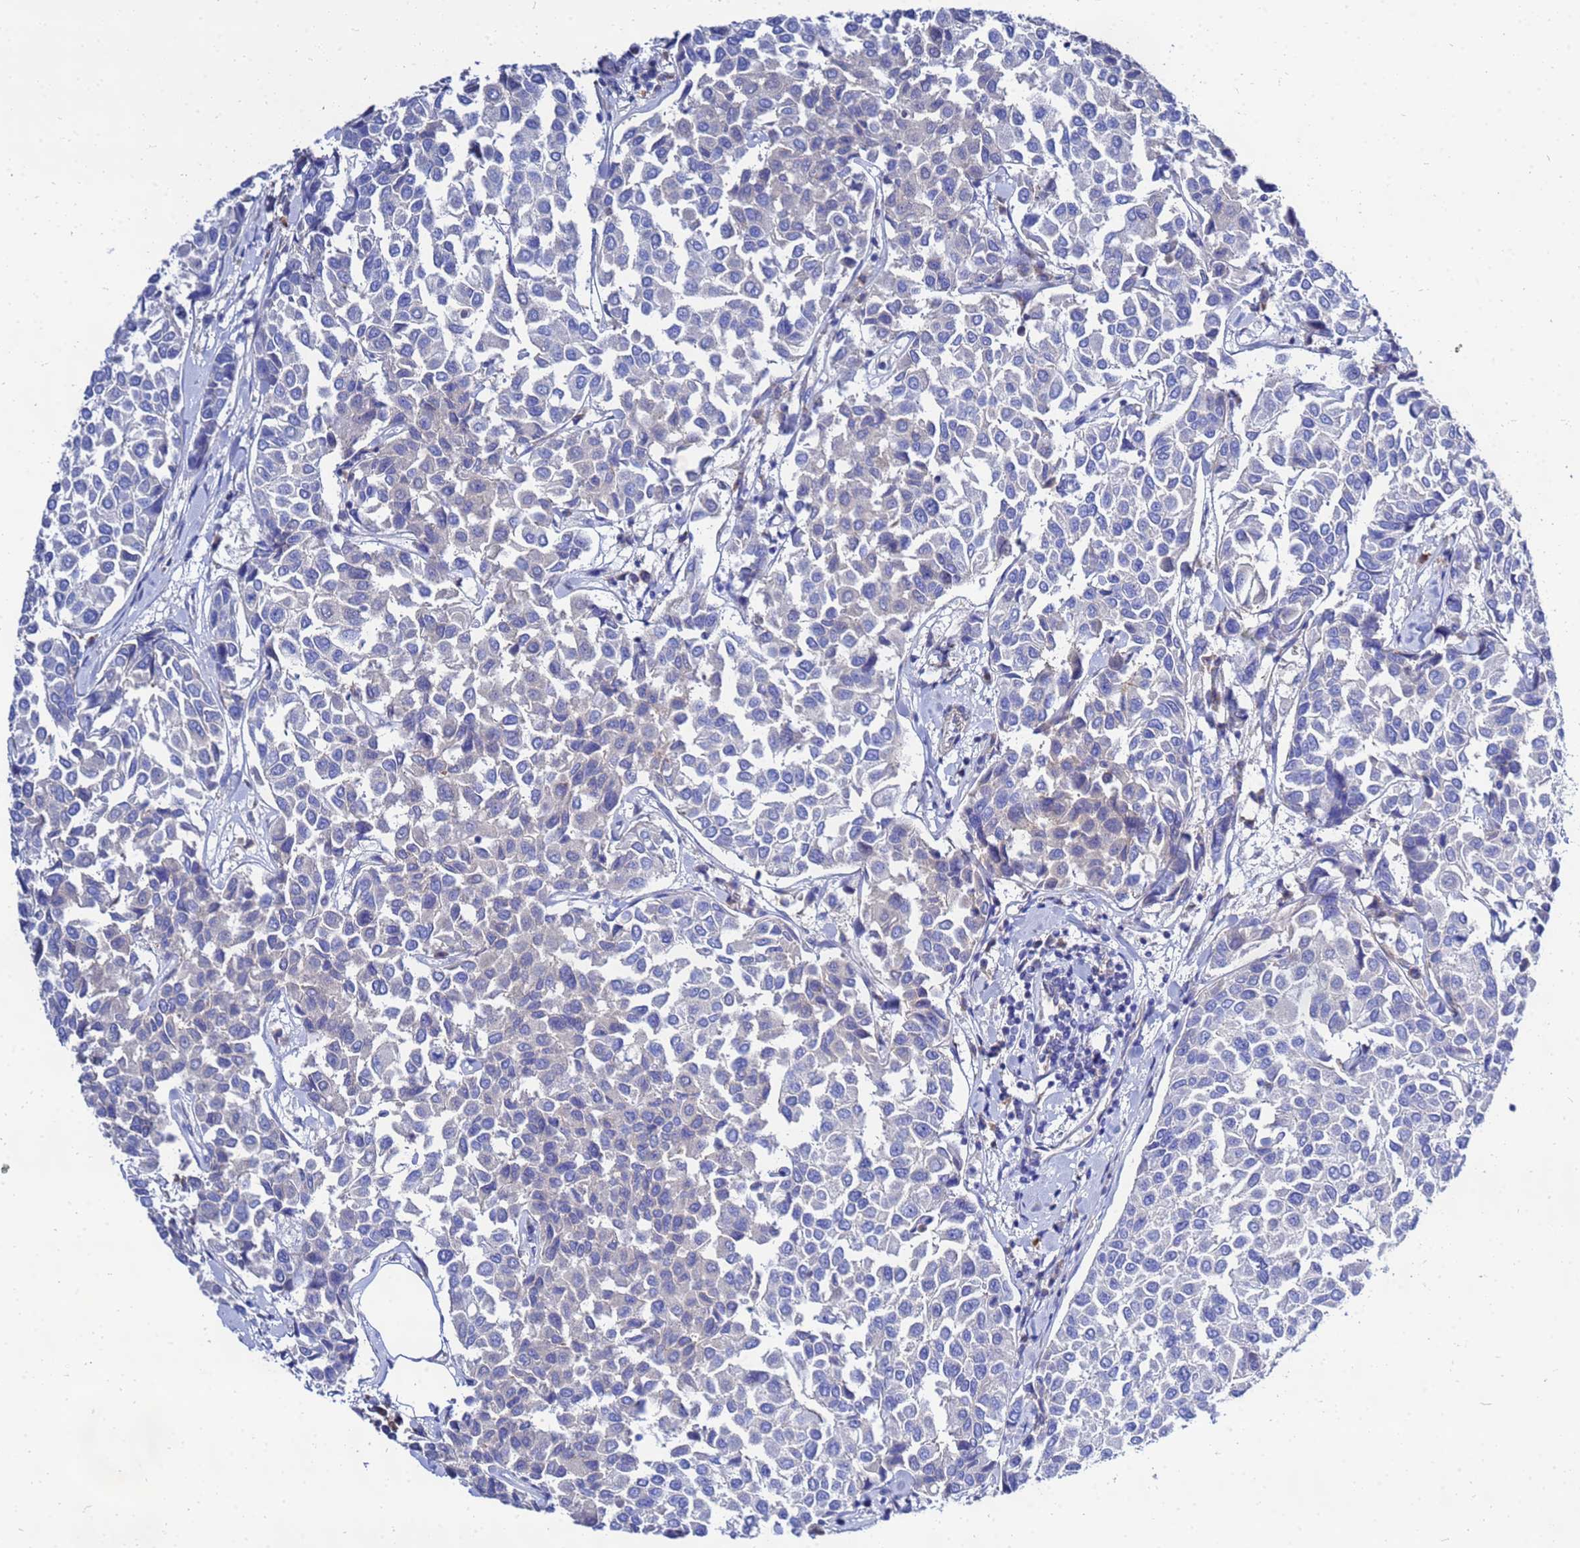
{"staining": {"intensity": "negative", "quantity": "none", "location": "none"}, "tissue": "breast cancer", "cell_type": "Tumor cells", "image_type": "cancer", "snomed": [{"axis": "morphology", "description": "Duct carcinoma"}, {"axis": "topography", "description": "Breast"}], "caption": "Immunohistochemical staining of human infiltrating ductal carcinoma (breast) shows no significant staining in tumor cells.", "gene": "FAHD2A", "patient": {"sex": "female", "age": 55}}